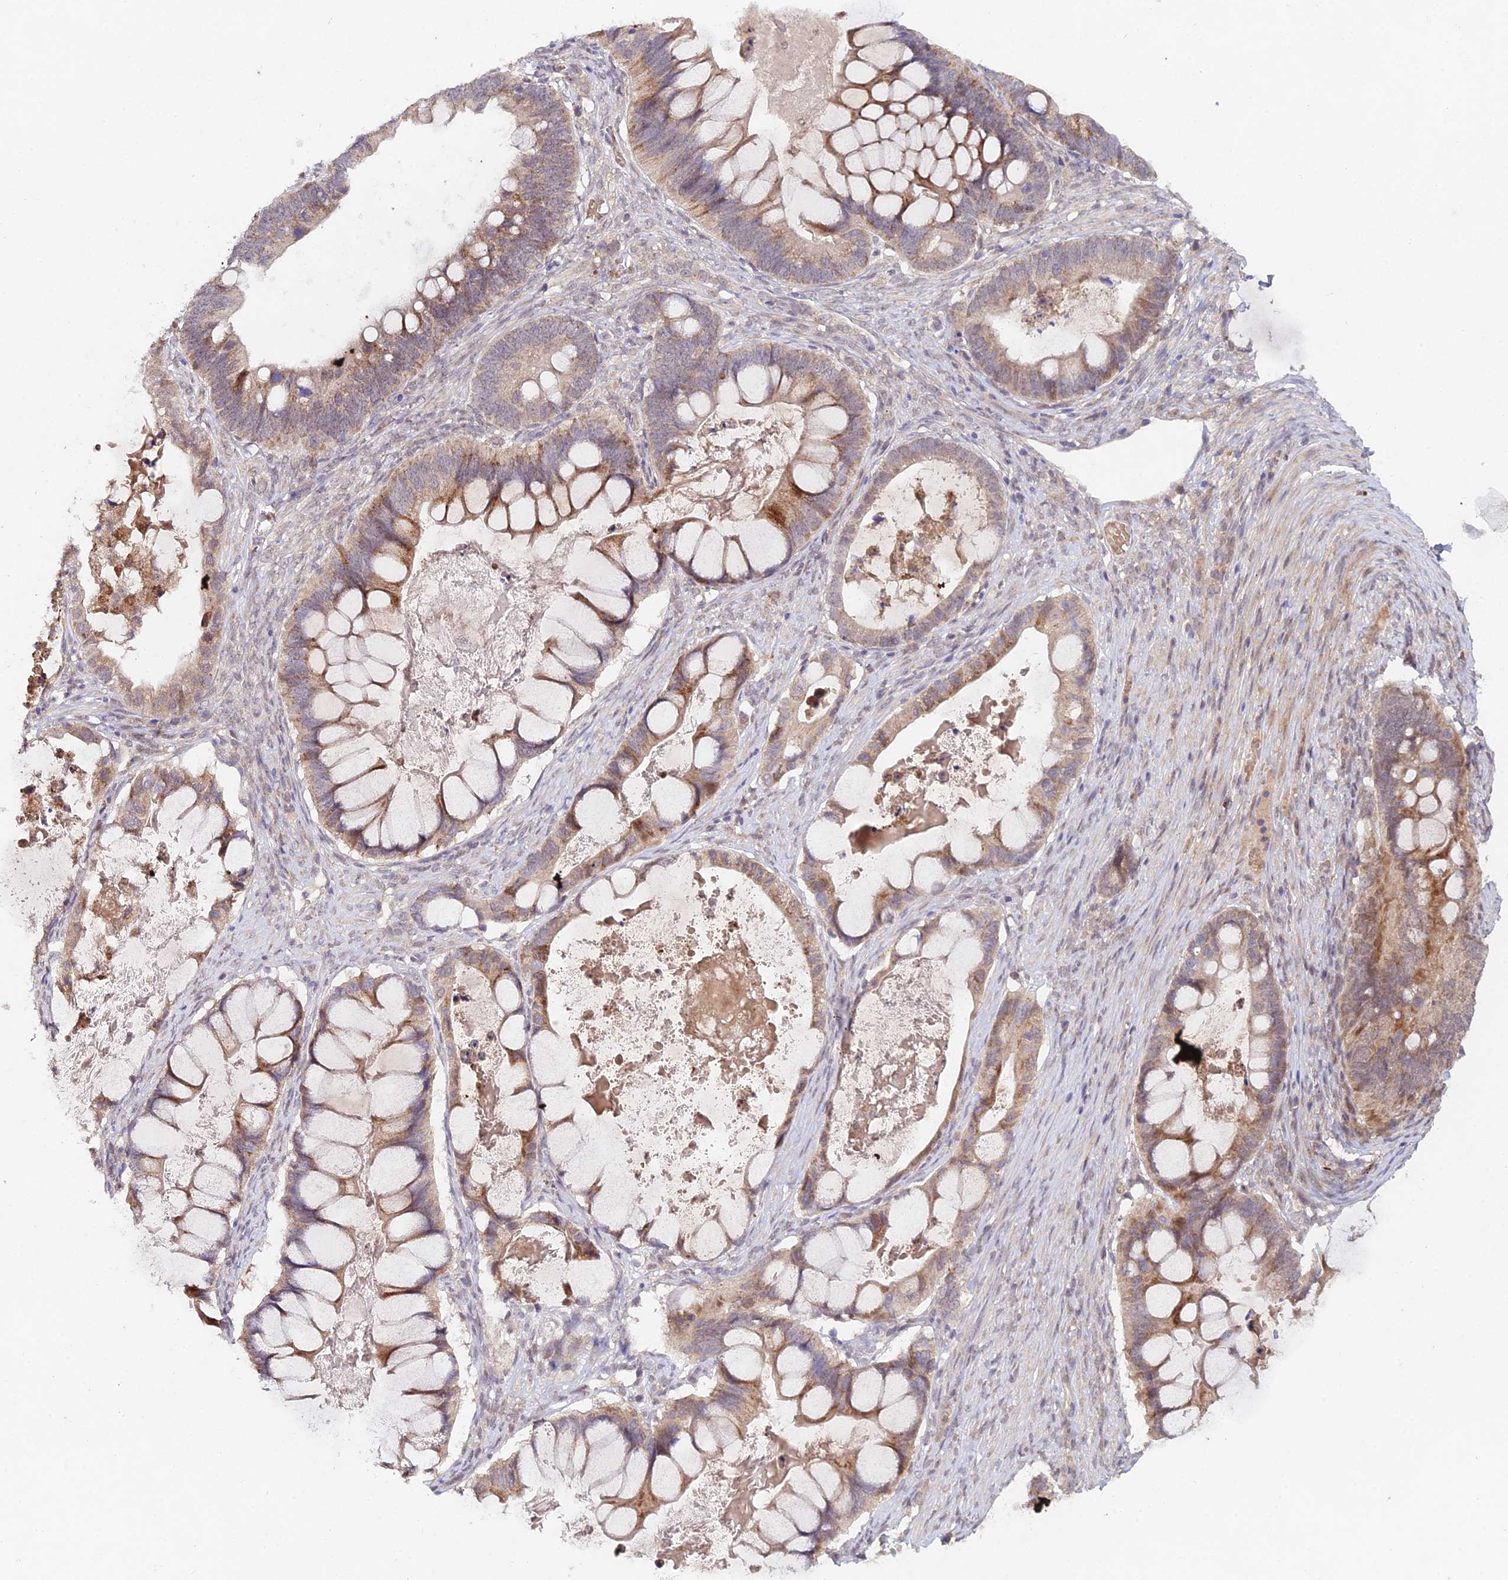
{"staining": {"intensity": "moderate", "quantity": ">75%", "location": "cytoplasmic/membranous,nuclear"}, "tissue": "ovarian cancer", "cell_type": "Tumor cells", "image_type": "cancer", "snomed": [{"axis": "morphology", "description": "Cystadenocarcinoma, mucinous, NOS"}, {"axis": "topography", "description": "Ovary"}], "caption": "Mucinous cystadenocarcinoma (ovarian) was stained to show a protein in brown. There is medium levels of moderate cytoplasmic/membranous and nuclear expression in approximately >75% of tumor cells. Using DAB (3,3'-diaminobenzidine) (brown) and hematoxylin (blue) stains, captured at high magnification using brightfield microscopy.", "gene": "WDR43", "patient": {"sex": "female", "age": 61}}